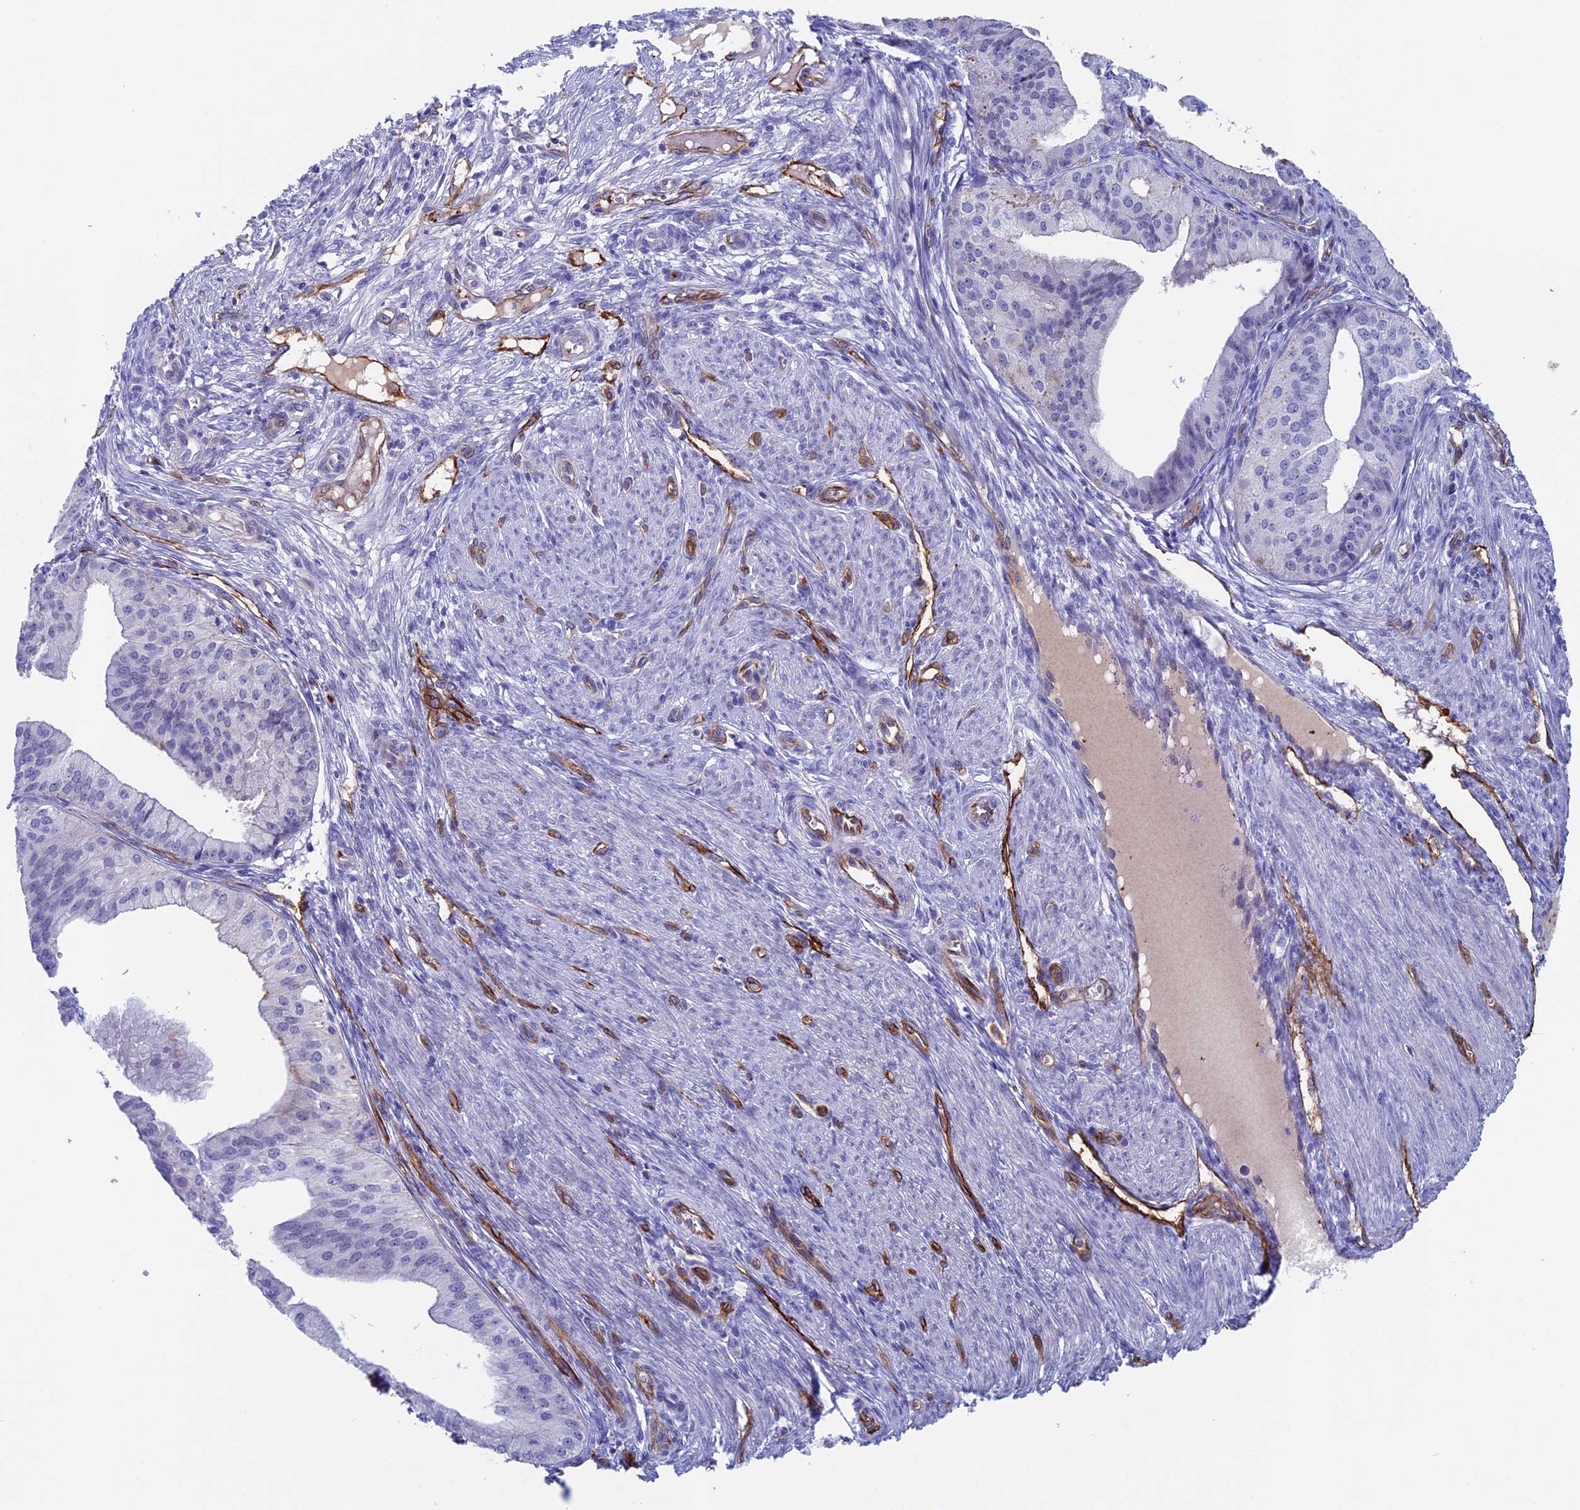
{"staining": {"intensity": "negative", "quantity": "none", "location": "none"}, "tissue": "endometrial cancer", "cell_type": "Tumor cells", "image_type": "cancer", "snomed": [{"axis": "morphology", "description": "Adenocarcinoma, NOS"}, {"axis": "topography", "description": "Endometrium"}], "caption": "The photomicrograph demonstrates no significant positivity in tumor cells of endometrial adenocarcinoma.", "gene": "INSYN1", "patient": {"sex": "female", "age": 50}}